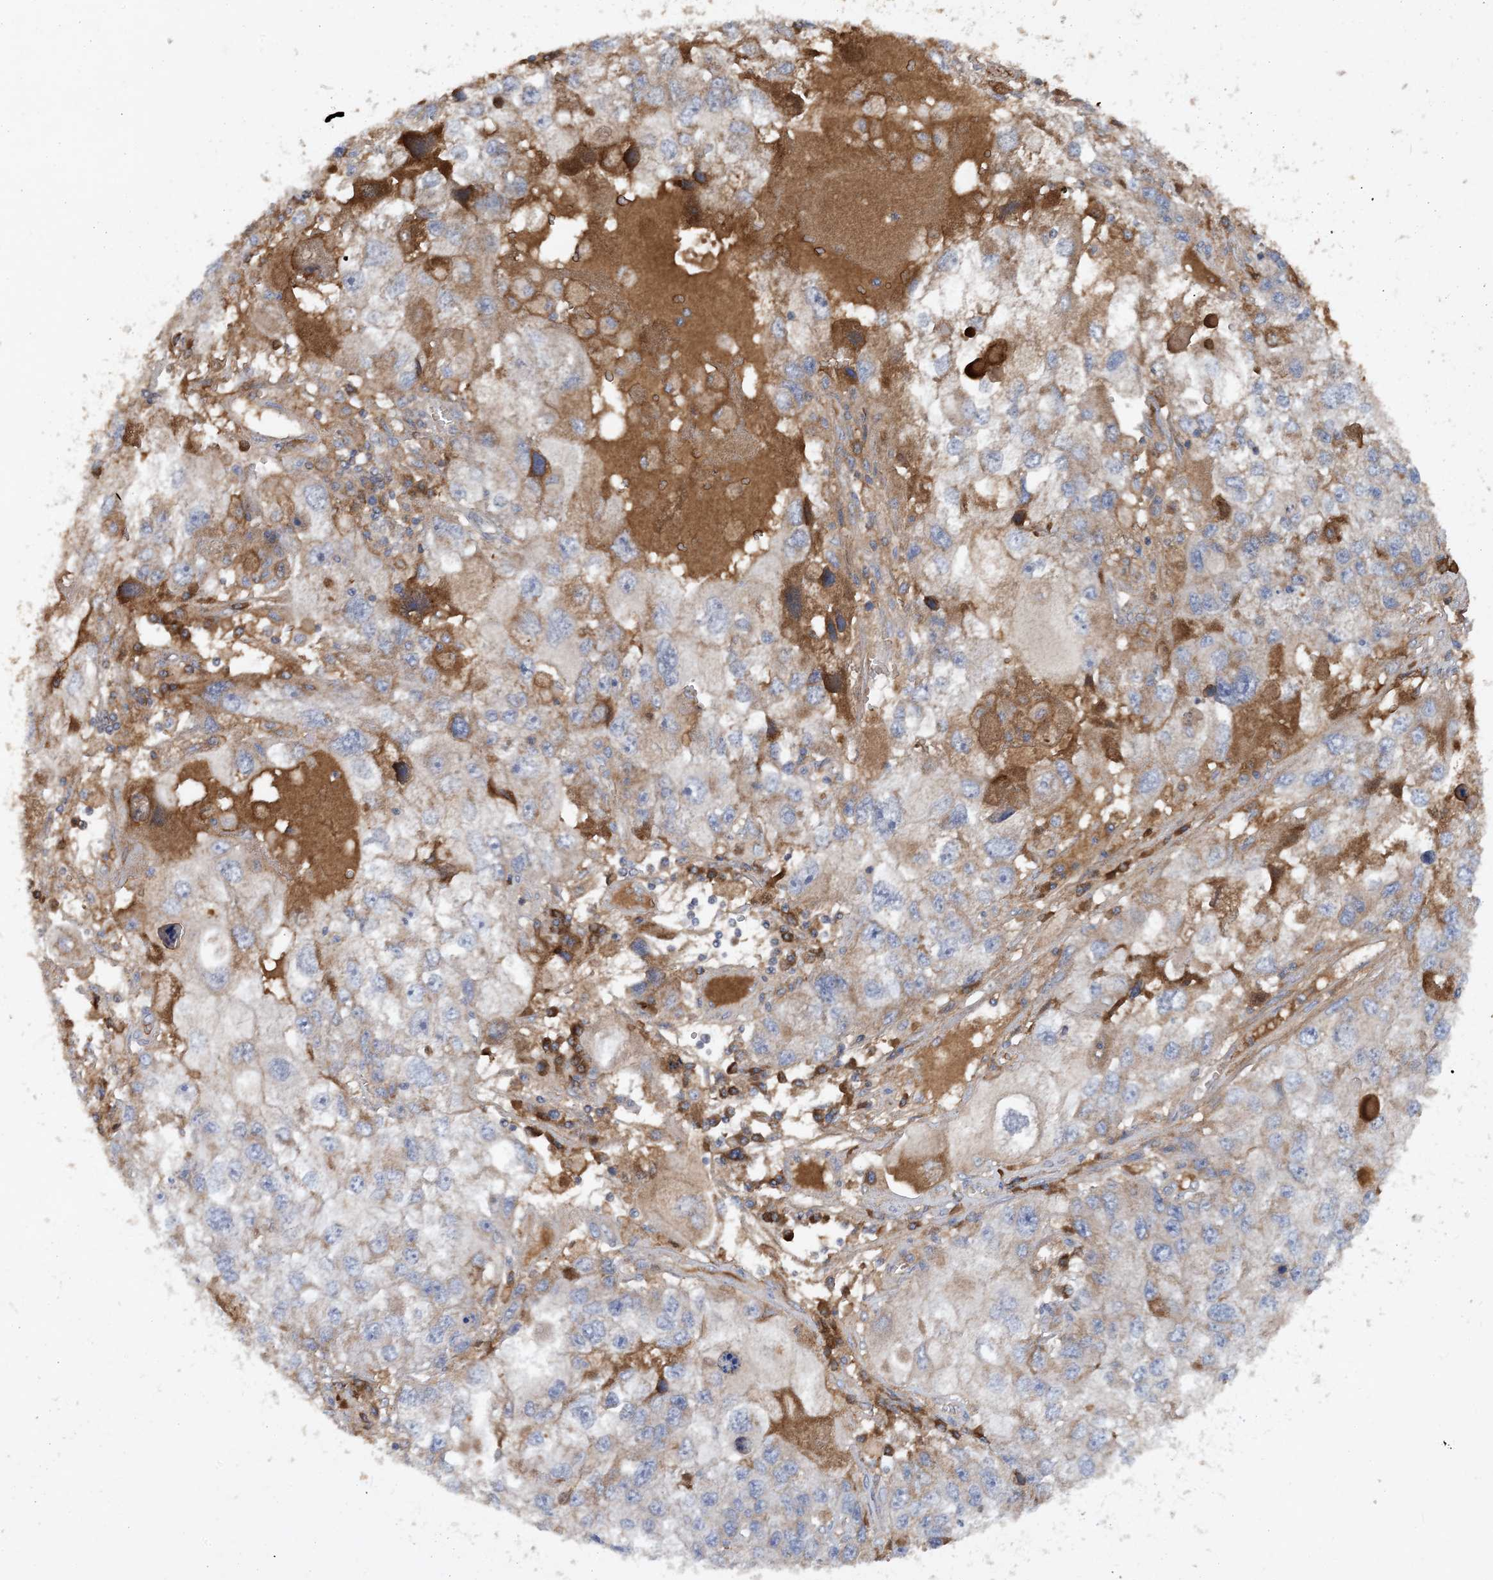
{"staining": {"intensity": "negative", "quantity": "none", "location": "none"}, "tissue": "endometrial cancer", "cell_type": "Tumor cells", "image_type": "cancer", "snomed": [{"axis": "morphology", "description": "Adenocarcinoma, NOS"}, {"axis": "topography", "description": "Endometrium"}], "caption": "IHC histopathology image of human endometrial cancer stained for a protein (brown), which exhibits no staining in tumor cells.", "gene": "STK19", "patient": {"sex": "female", "age": 49}}